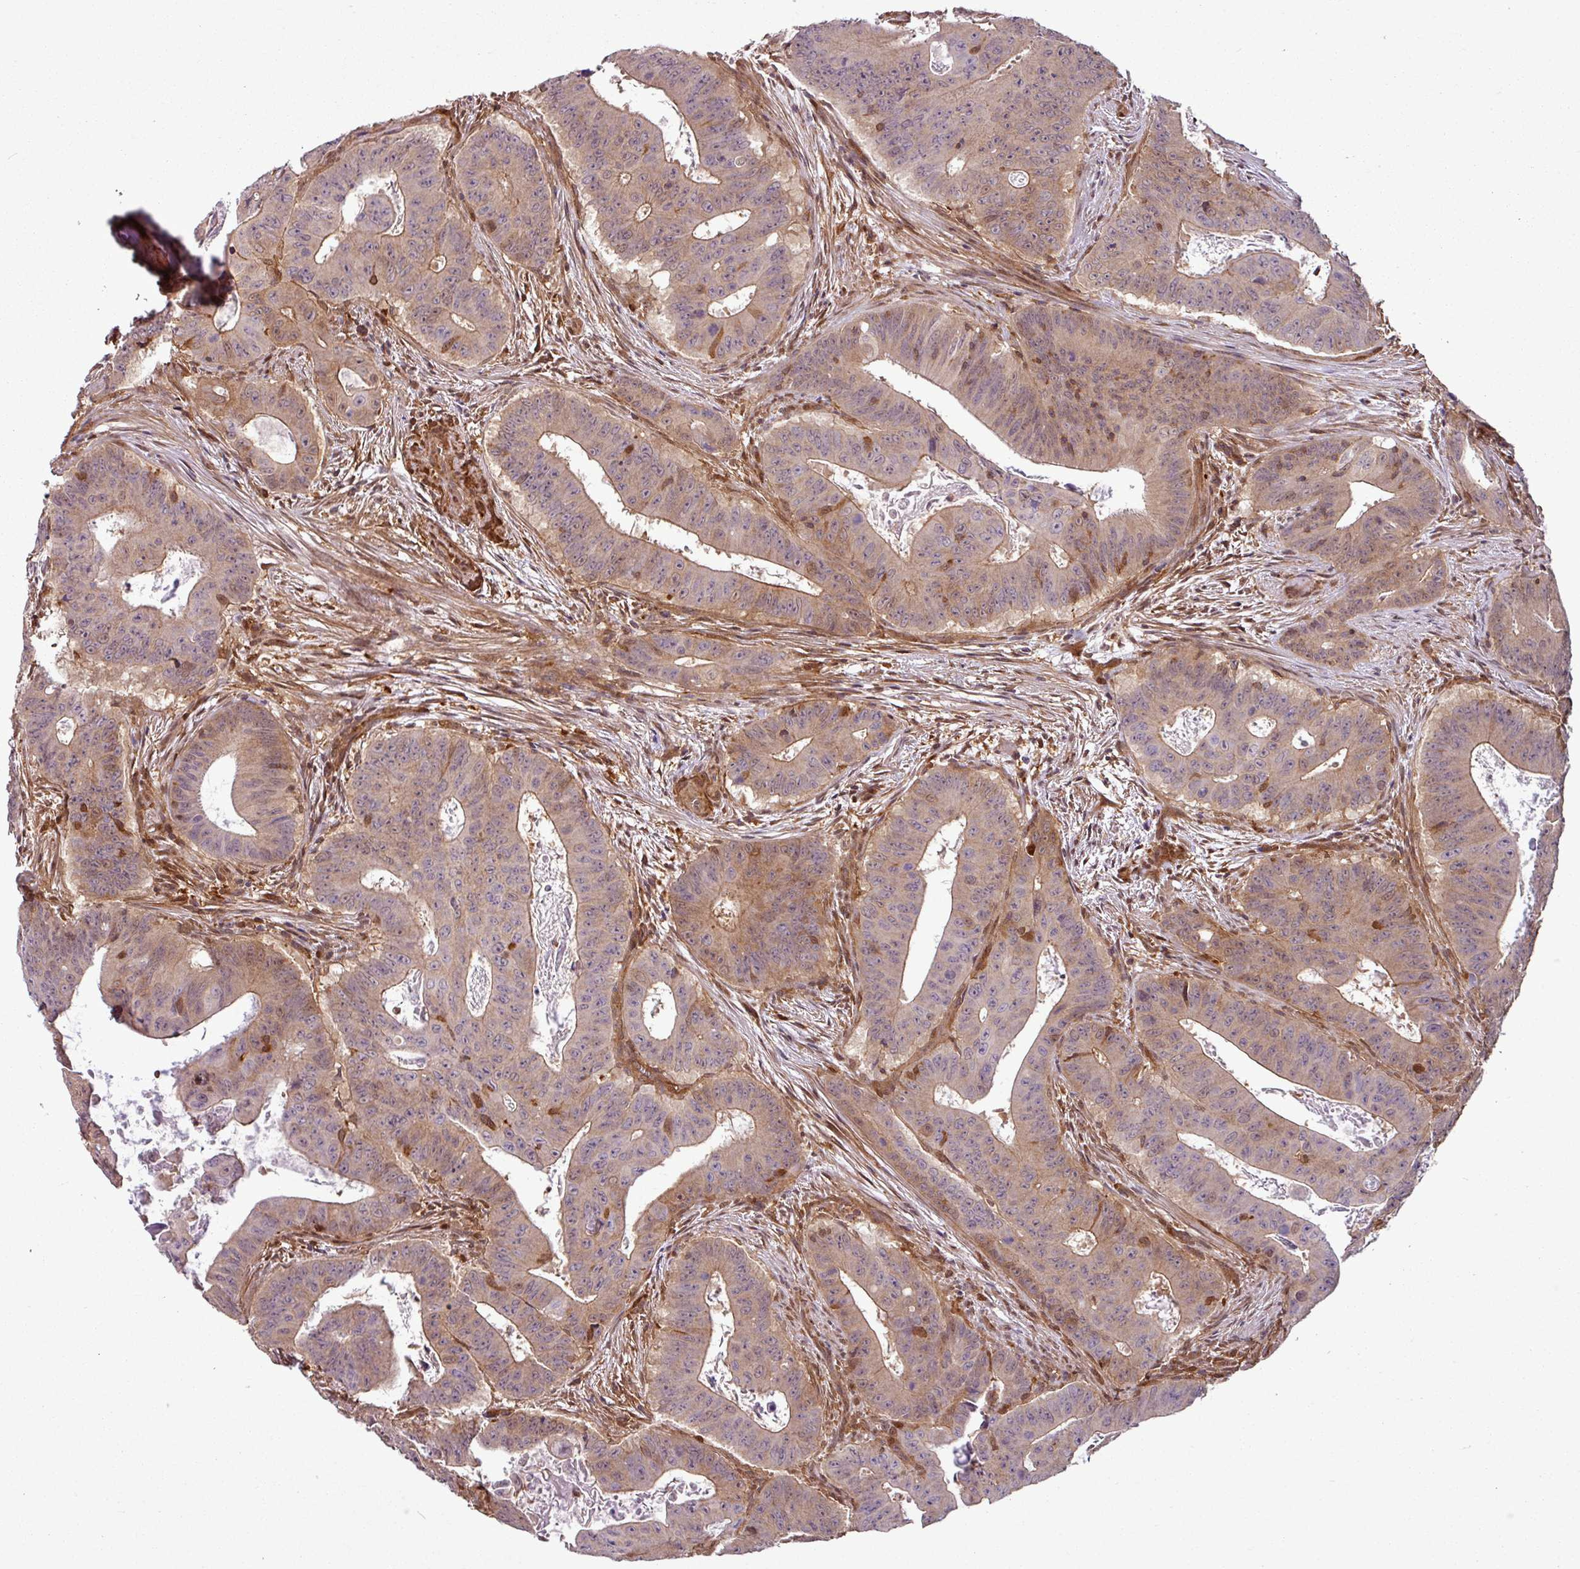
{"staining": {"intensity": "weak", "quantity": ">75%", "location": "cytoplasmic/membranous"}, "tissue": "colorectal cancer", "cell_type": "Tumor cells", "image_type": "cancer", "snomed": [{"axis": "morphology", "description": "Adenocarcinoma, NOS"}, {"axis": "topography", "description": "Rectum"}], "caption": "Protein staining of colorectal cancer (adenocarcinoma) tissue exhibits weak cytoplasmic/membranous expression in approximately >75% of tumor cells.", "gene": "SH3BGRL", "patient": {"sex": "female", "age": 75}}